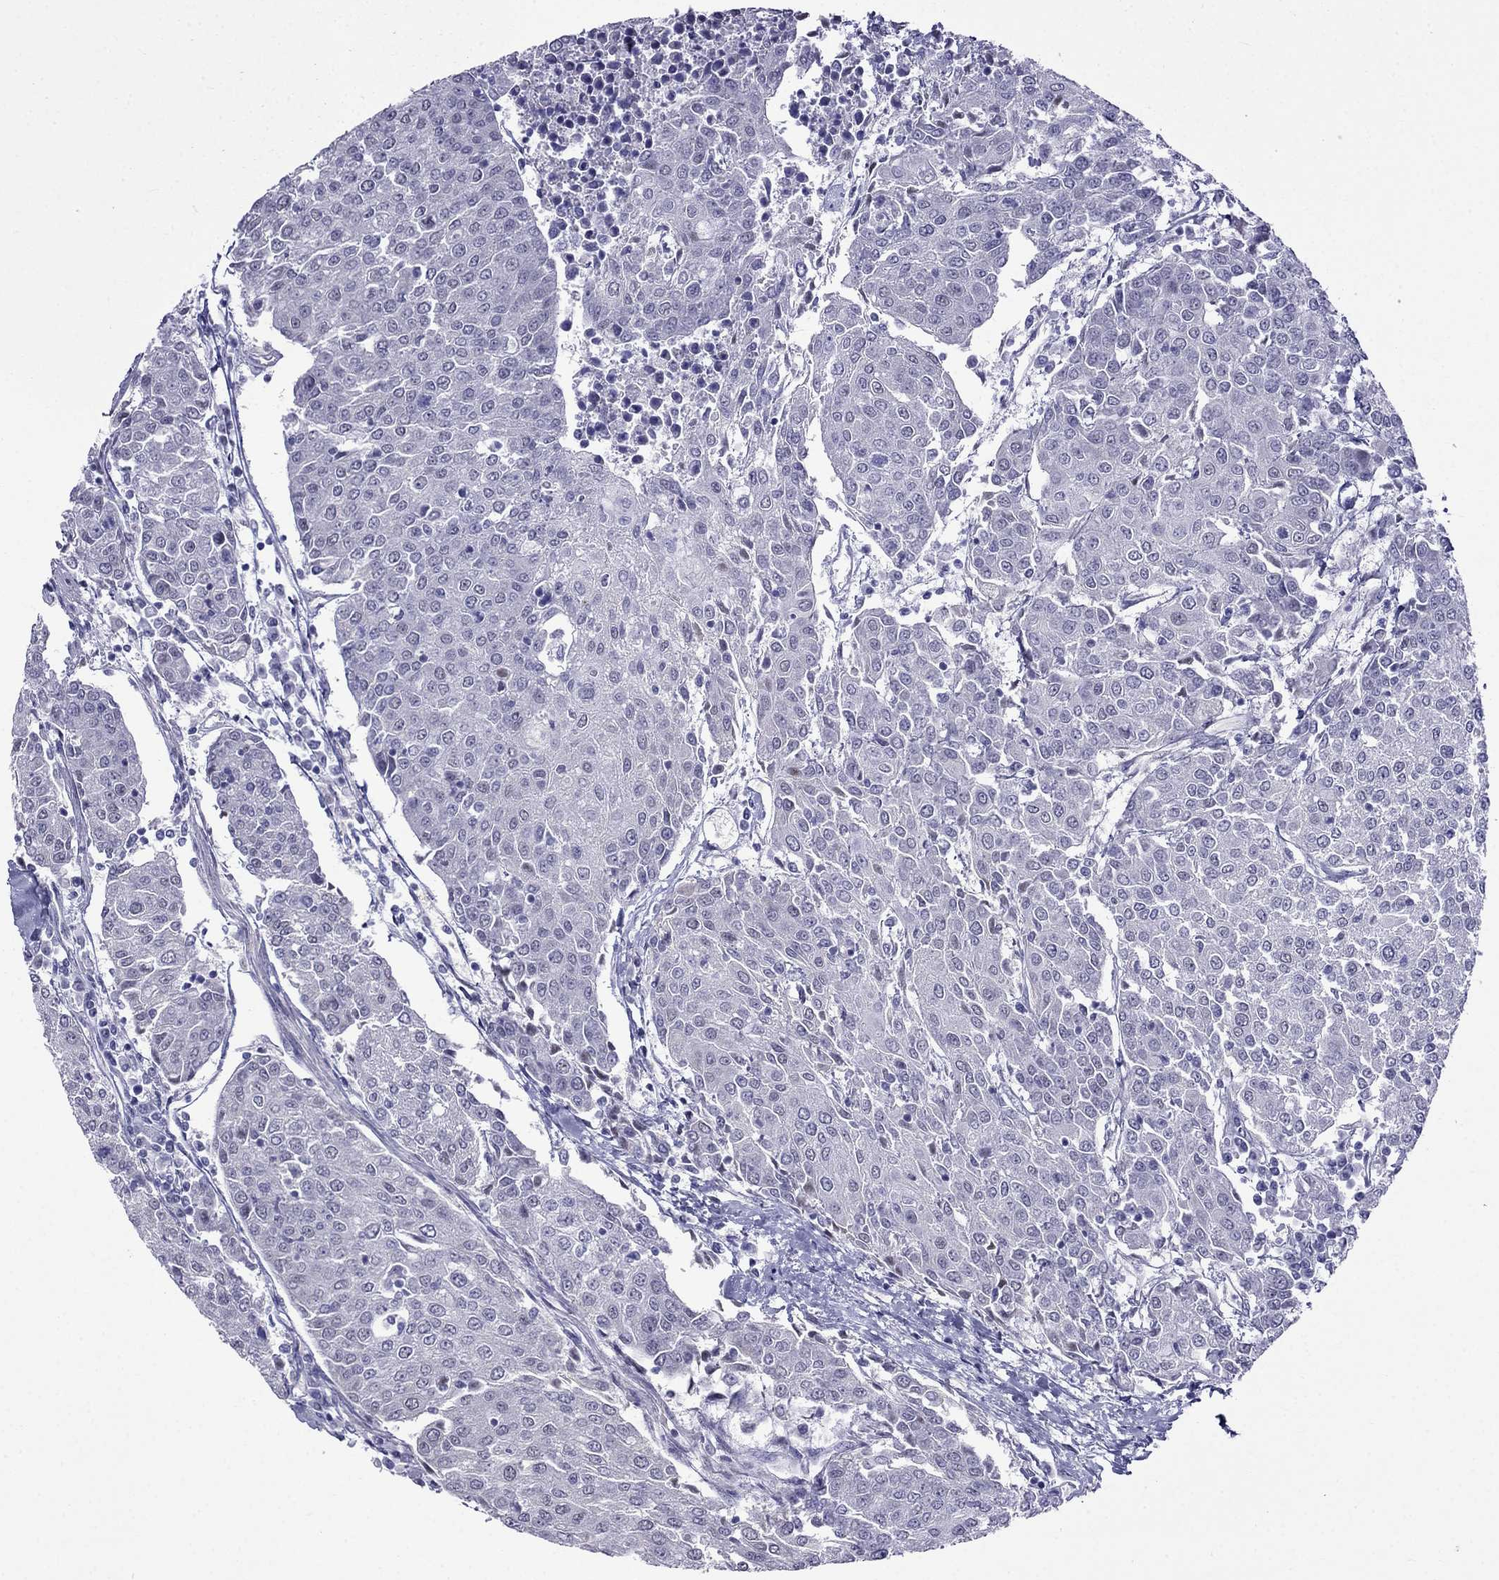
{"staining": {"intensity": "negative", "quantity": "none", "location": "none"}, "tissue": "urothelial cancer", "cell_type": "Tumor cells", "image_type": "cancer", "snomed": [{"axis": "morphology", "description": "Urothelial carcinoma, High grade"}, {"axis": "topography", "description": "Urinary bladder"}], "caption": "The IHC image has no significant positivity in tumor cells of urothelial cancer tissue.", "gene": "MGP", "patient": {"sex": "female", "age": 85}}